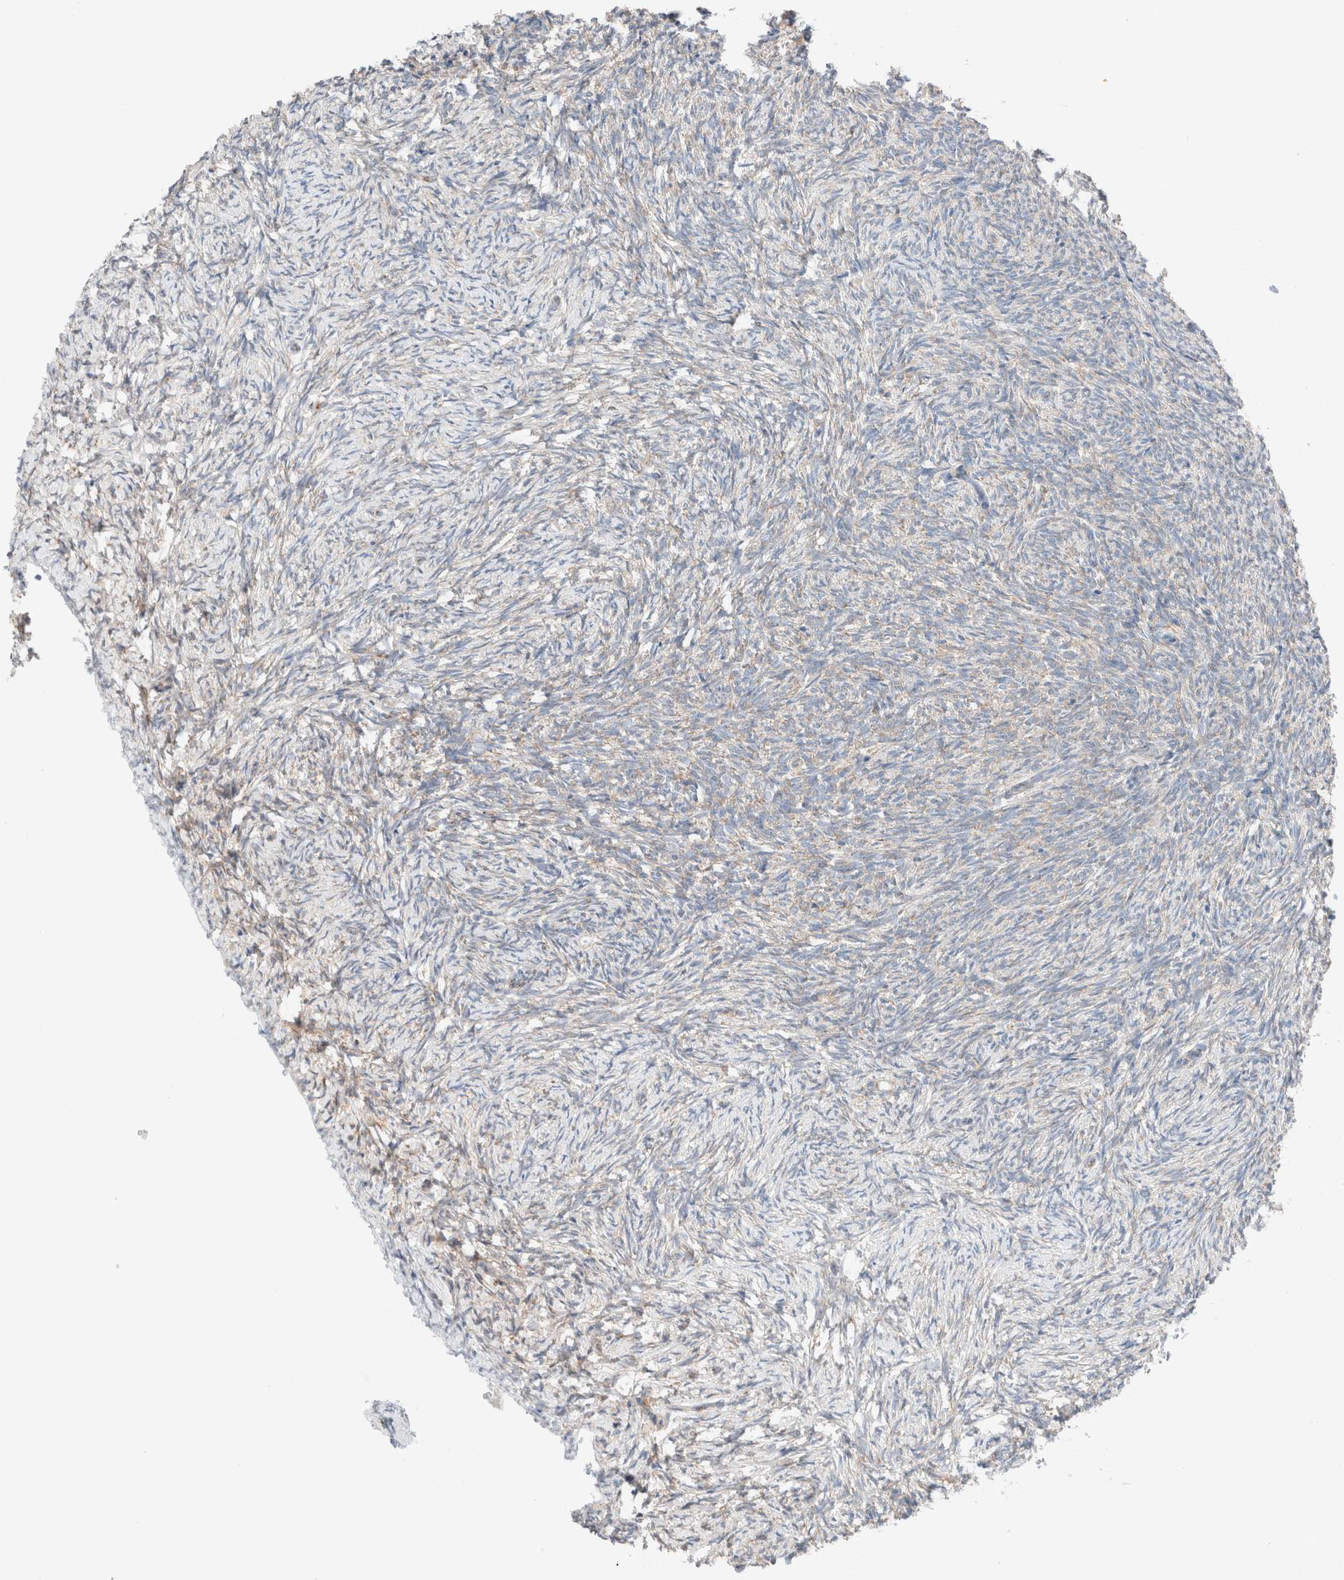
{"staining": {"intensity": "weak", "quantity": ">75%", "location": "cytoplasmic/membranous"}, "tissue": "ovary", "cell_type": "Follicle cells", "image_type": "normal", "snomed": [{"axis": "morphology", "description": "Normal tissue, NOS"}, {"axis": "topography", "description": "Ovary"}], "caption": "Weak cytoplasmic/membranous expression is seen in about >75% of follicle cells in normal ovary. The staining is performed using DAB brown chromogen to label protein expression. The nuclei are counter-stained blue using hematoxylin.", "gene": "CASC3", "patient": {"sex": "female", "age": 41}}